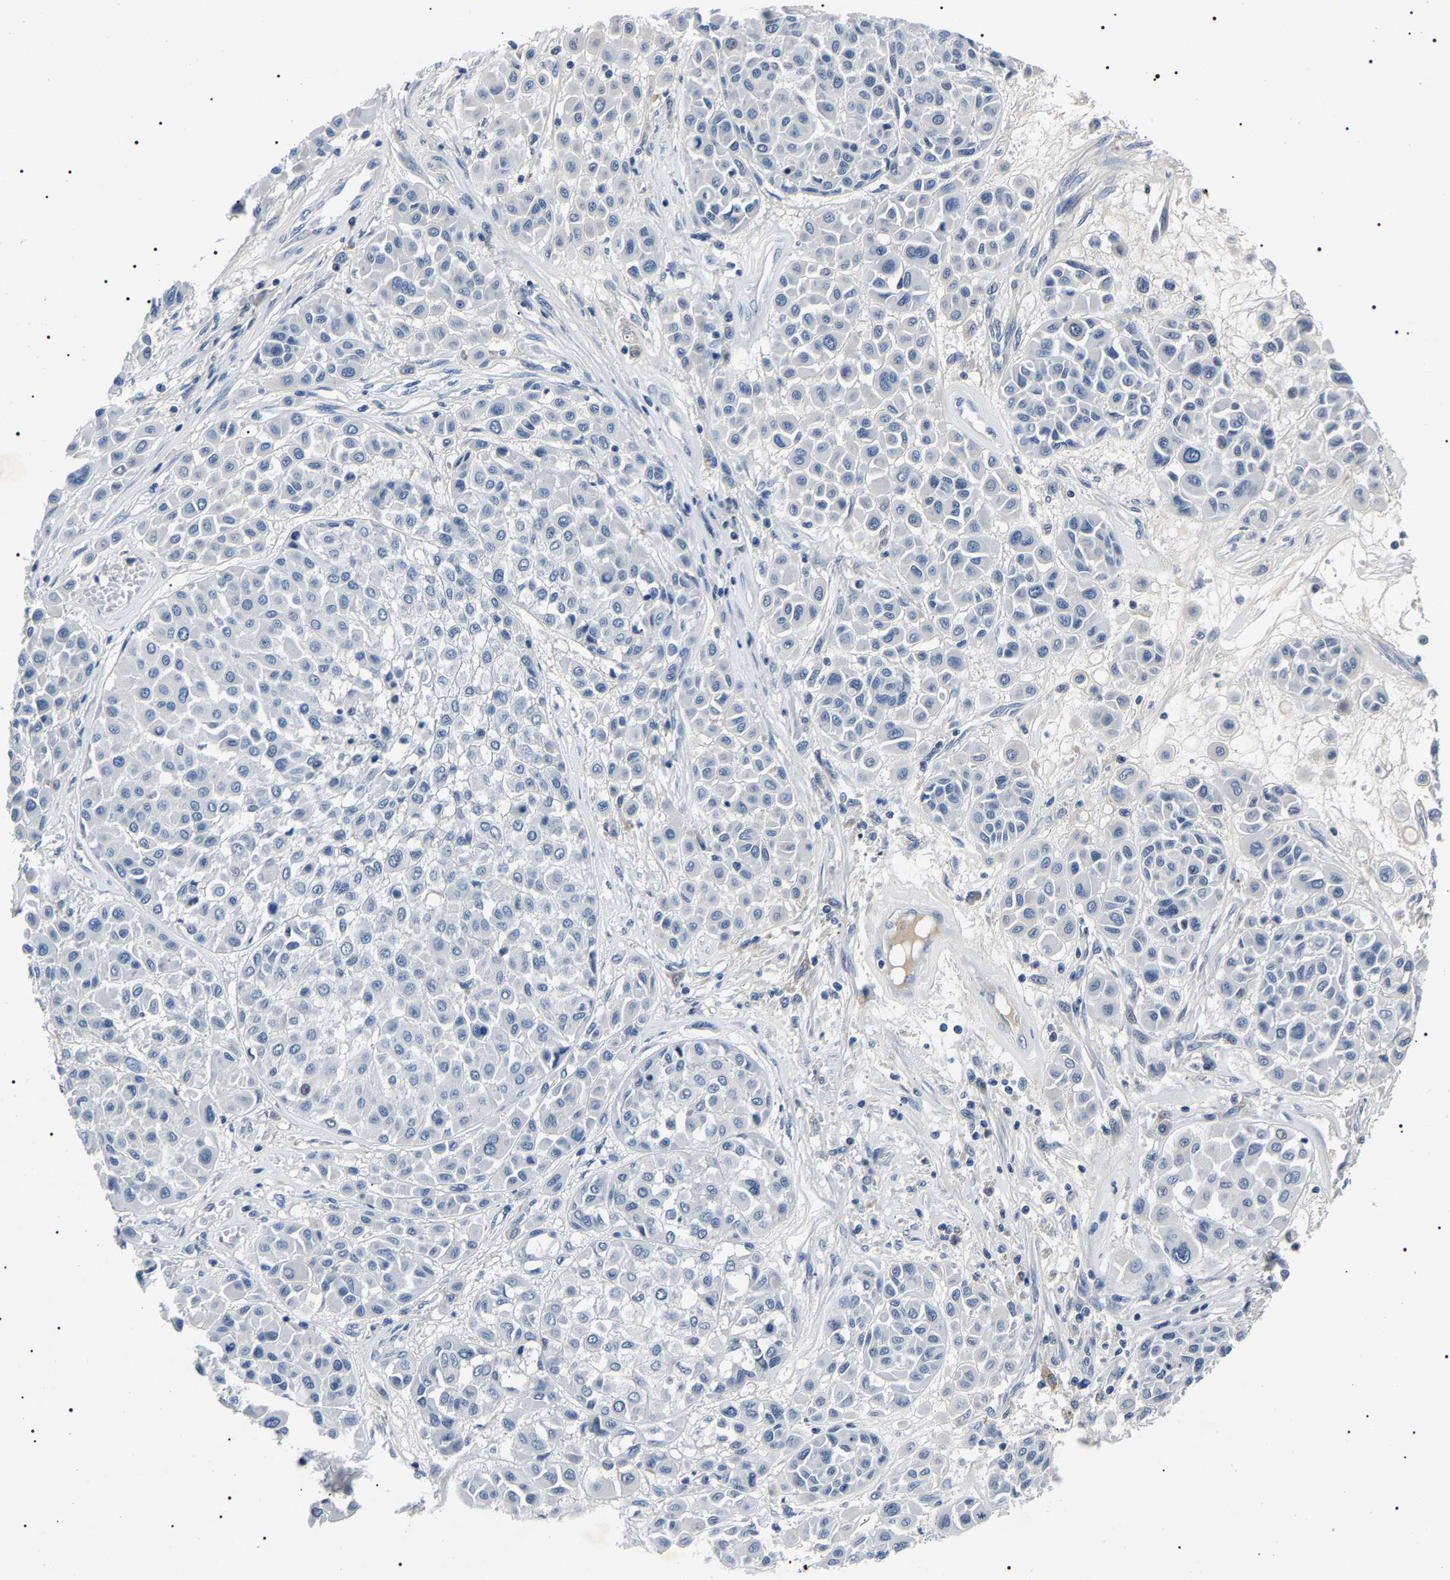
{"staining": {"intensity": "negative", "quantity": "none", "location": "none"}, "tissue": "melanoma", "cell_type": "Tumor cells", "image_type": "cancer", "snomed": [{"axis": "morphology", "description": "Malignant melanoma, Metastatic site"}, {"axis": "topography", "description": "Soft tissue"}], "caption": "Protein analysis of malignant melanoma (metastatic site) reveals no significant staining in tumor cells.", "gene": "KLK15", "patient": {"sex": "male", "age": 41}}